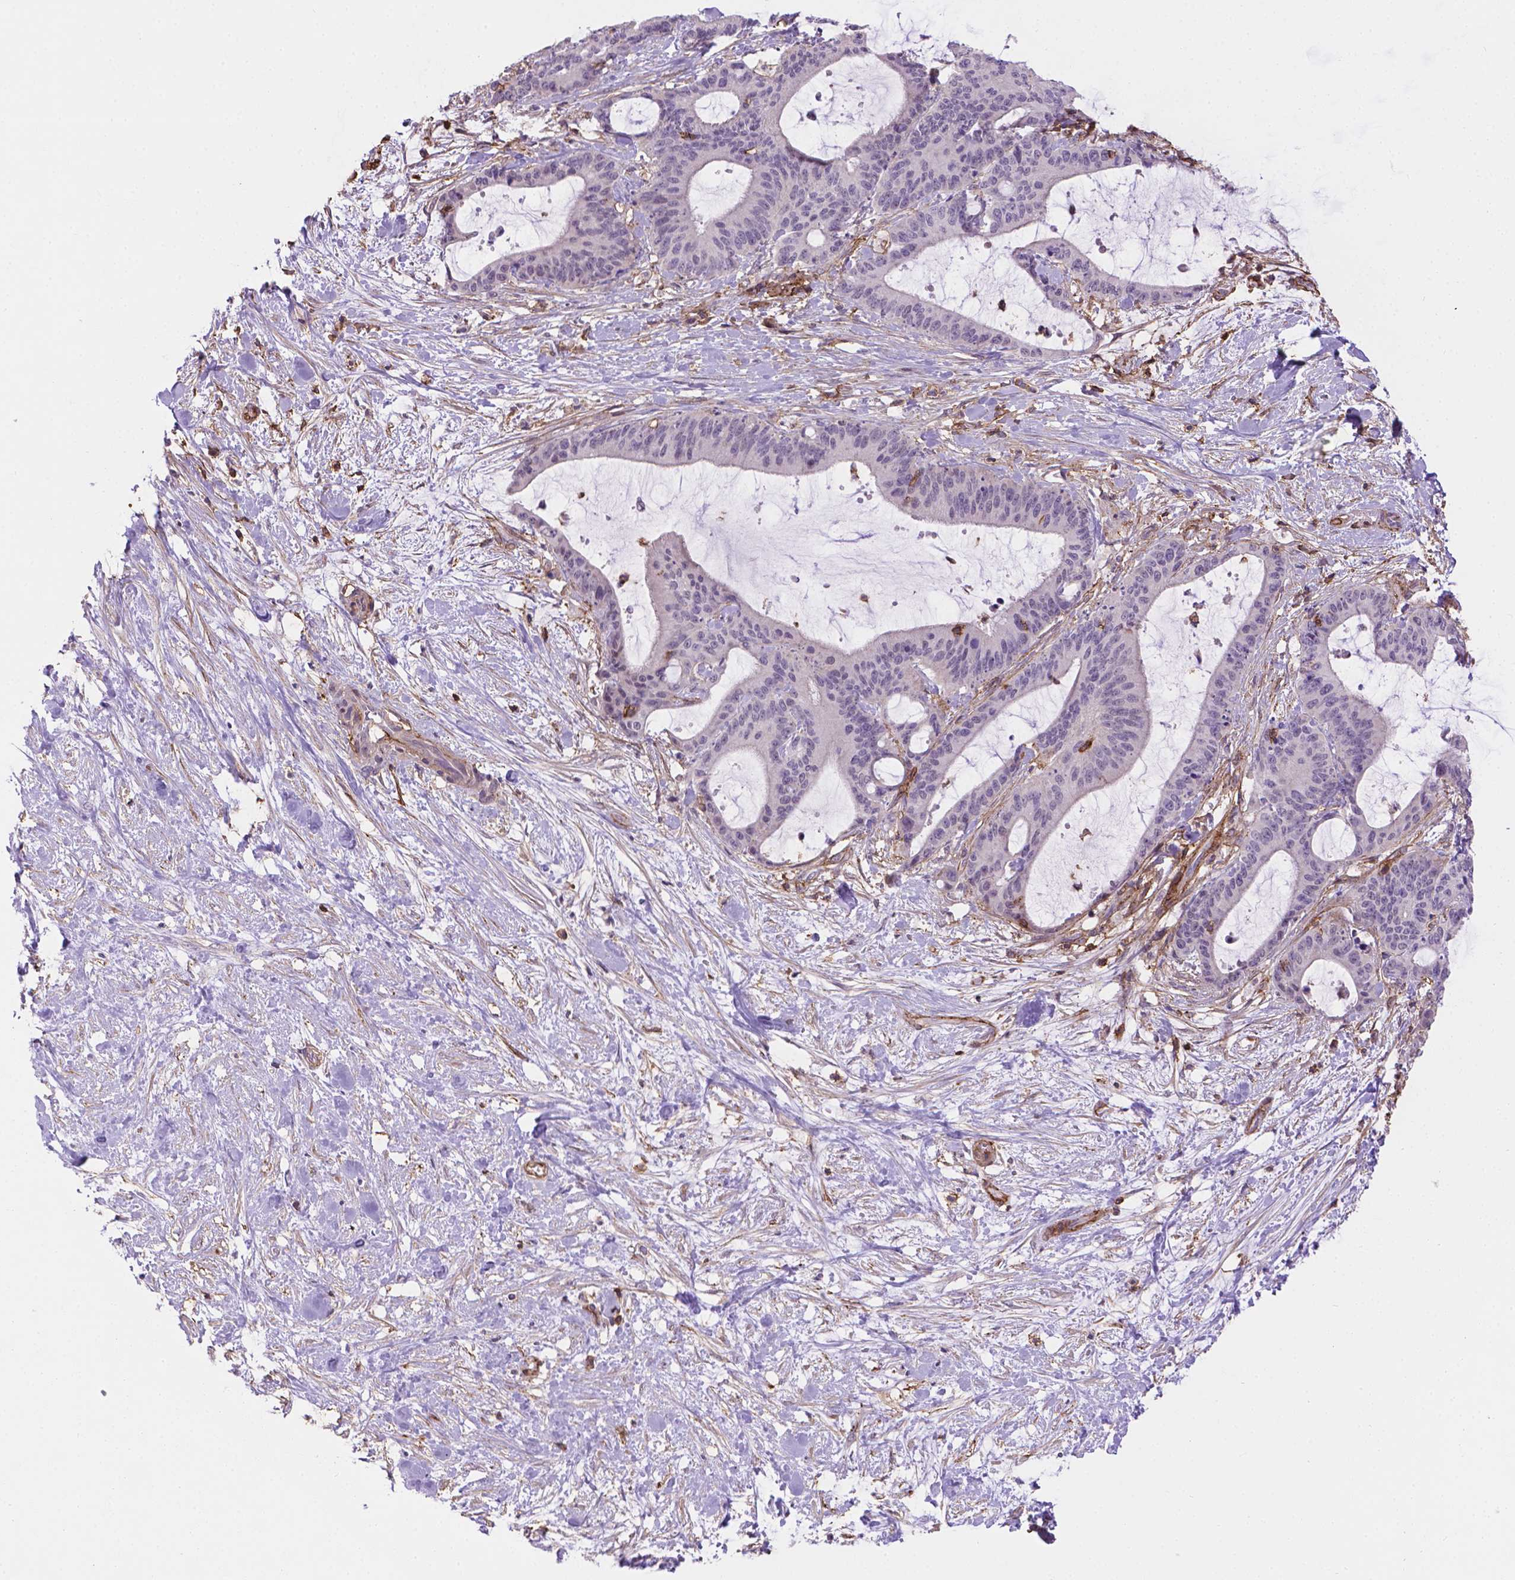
{"staining": {"intensity": "negative", "quantity": "none", "location": "none"}, "tissue": "liver cancer", "cell_type": "Tumor cells", "image_type": "cancer", "snomed": [{"axis": "morphology", "description": "Cholangiocarcinoma"}, {"axis": "topography", "description": "Liver"}], "caption": "Tumor cells show no significant protein expression in cholangiocarcinoma (liver). Nuclei are stained in blue.", "gene": "ACAD10", "patient": {"sex": "female", "age": 73}}